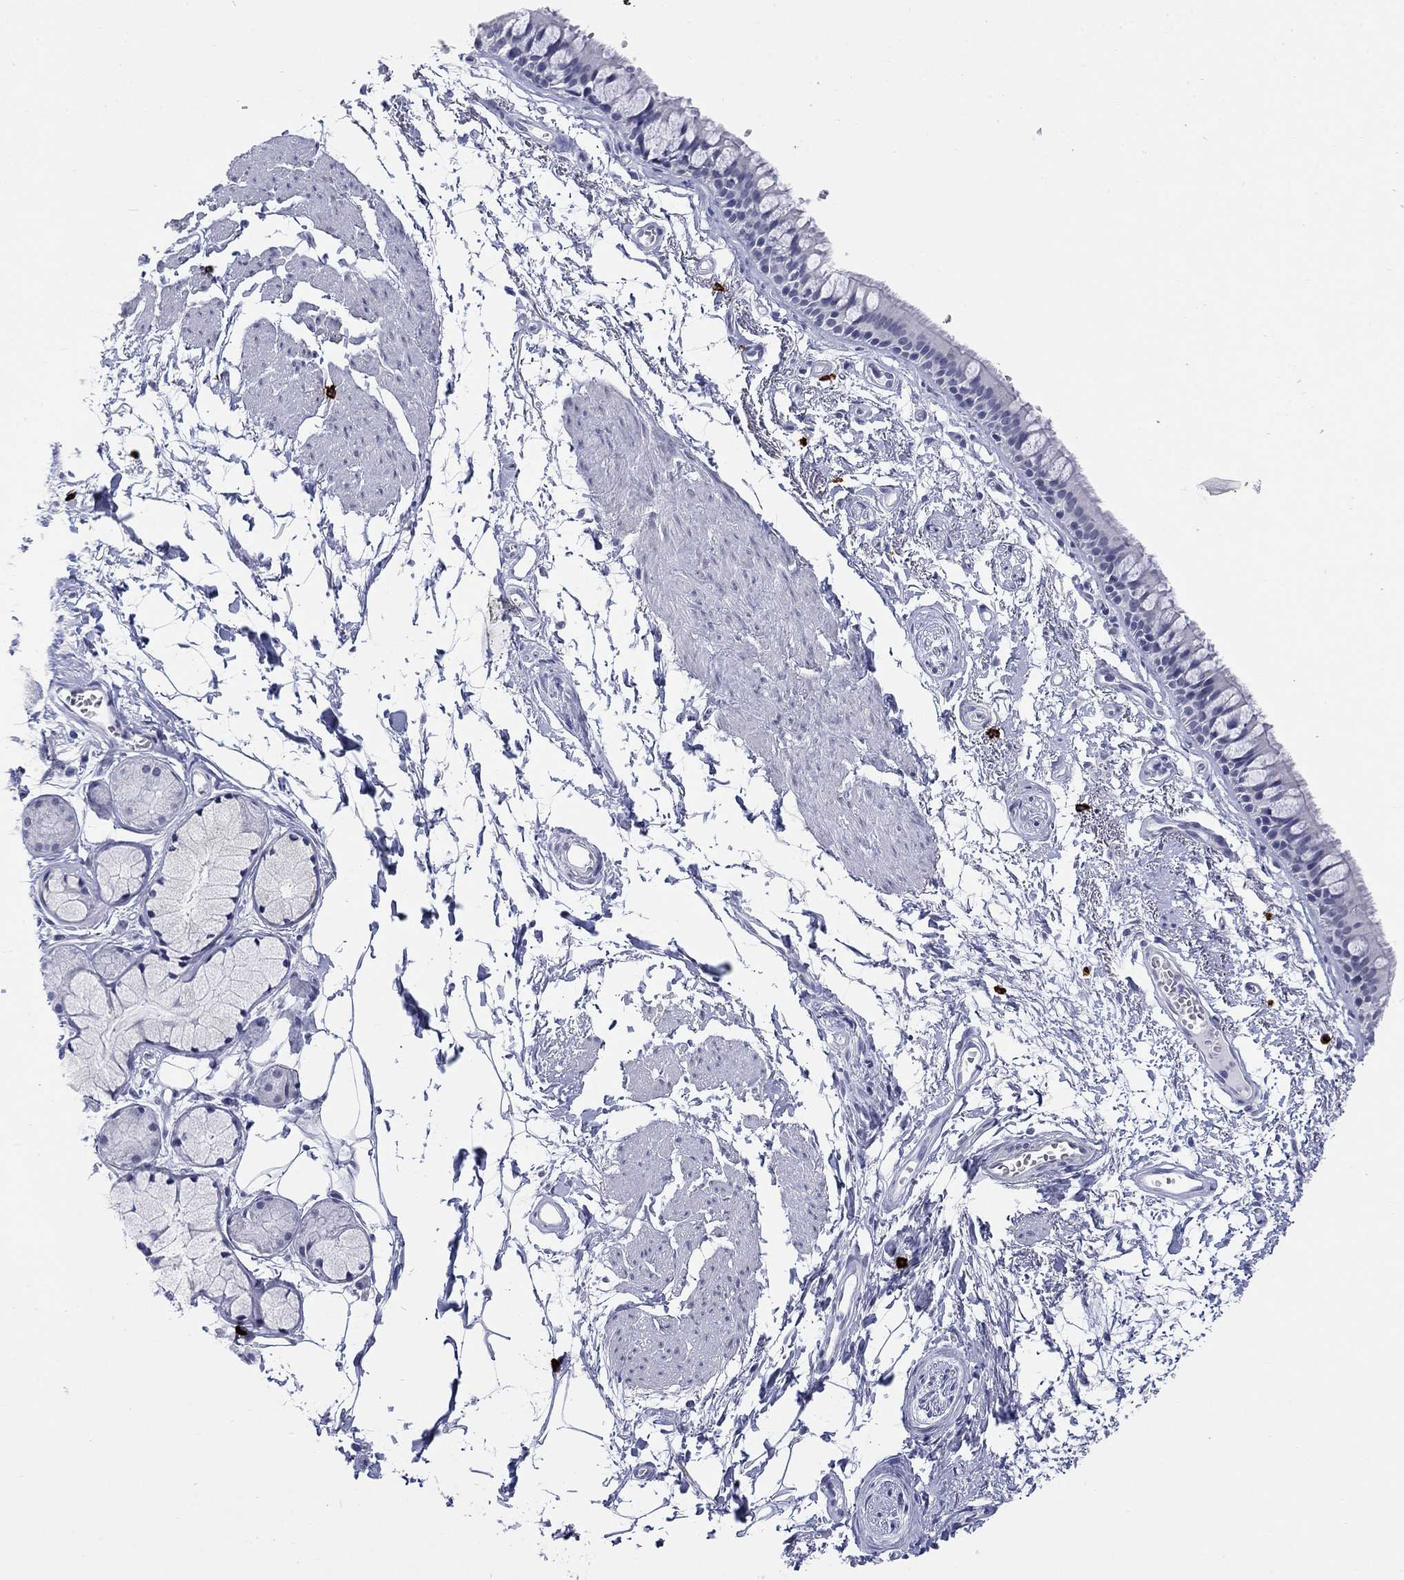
{"staining": {"intensity": "negative", "quantity": "none", "location": "none"}, "tissue": "bronchus", "cell_type": "Respiratory epithelial cells", "image_type": "normal", "snomed": [{"axis": "morphology", "description": "Normal tissue, NOS"}, {"axis": "topography", "description": "Cartilage tissue"}, {"axis": "topography", "description": "Bronchus"}], "caption": "Immunohistochemistry of normal human bronchus displays no expression in respiratory epithelial cells.", "gene": "ECEL1", "patient": {"sex": "male", "age": 66}}